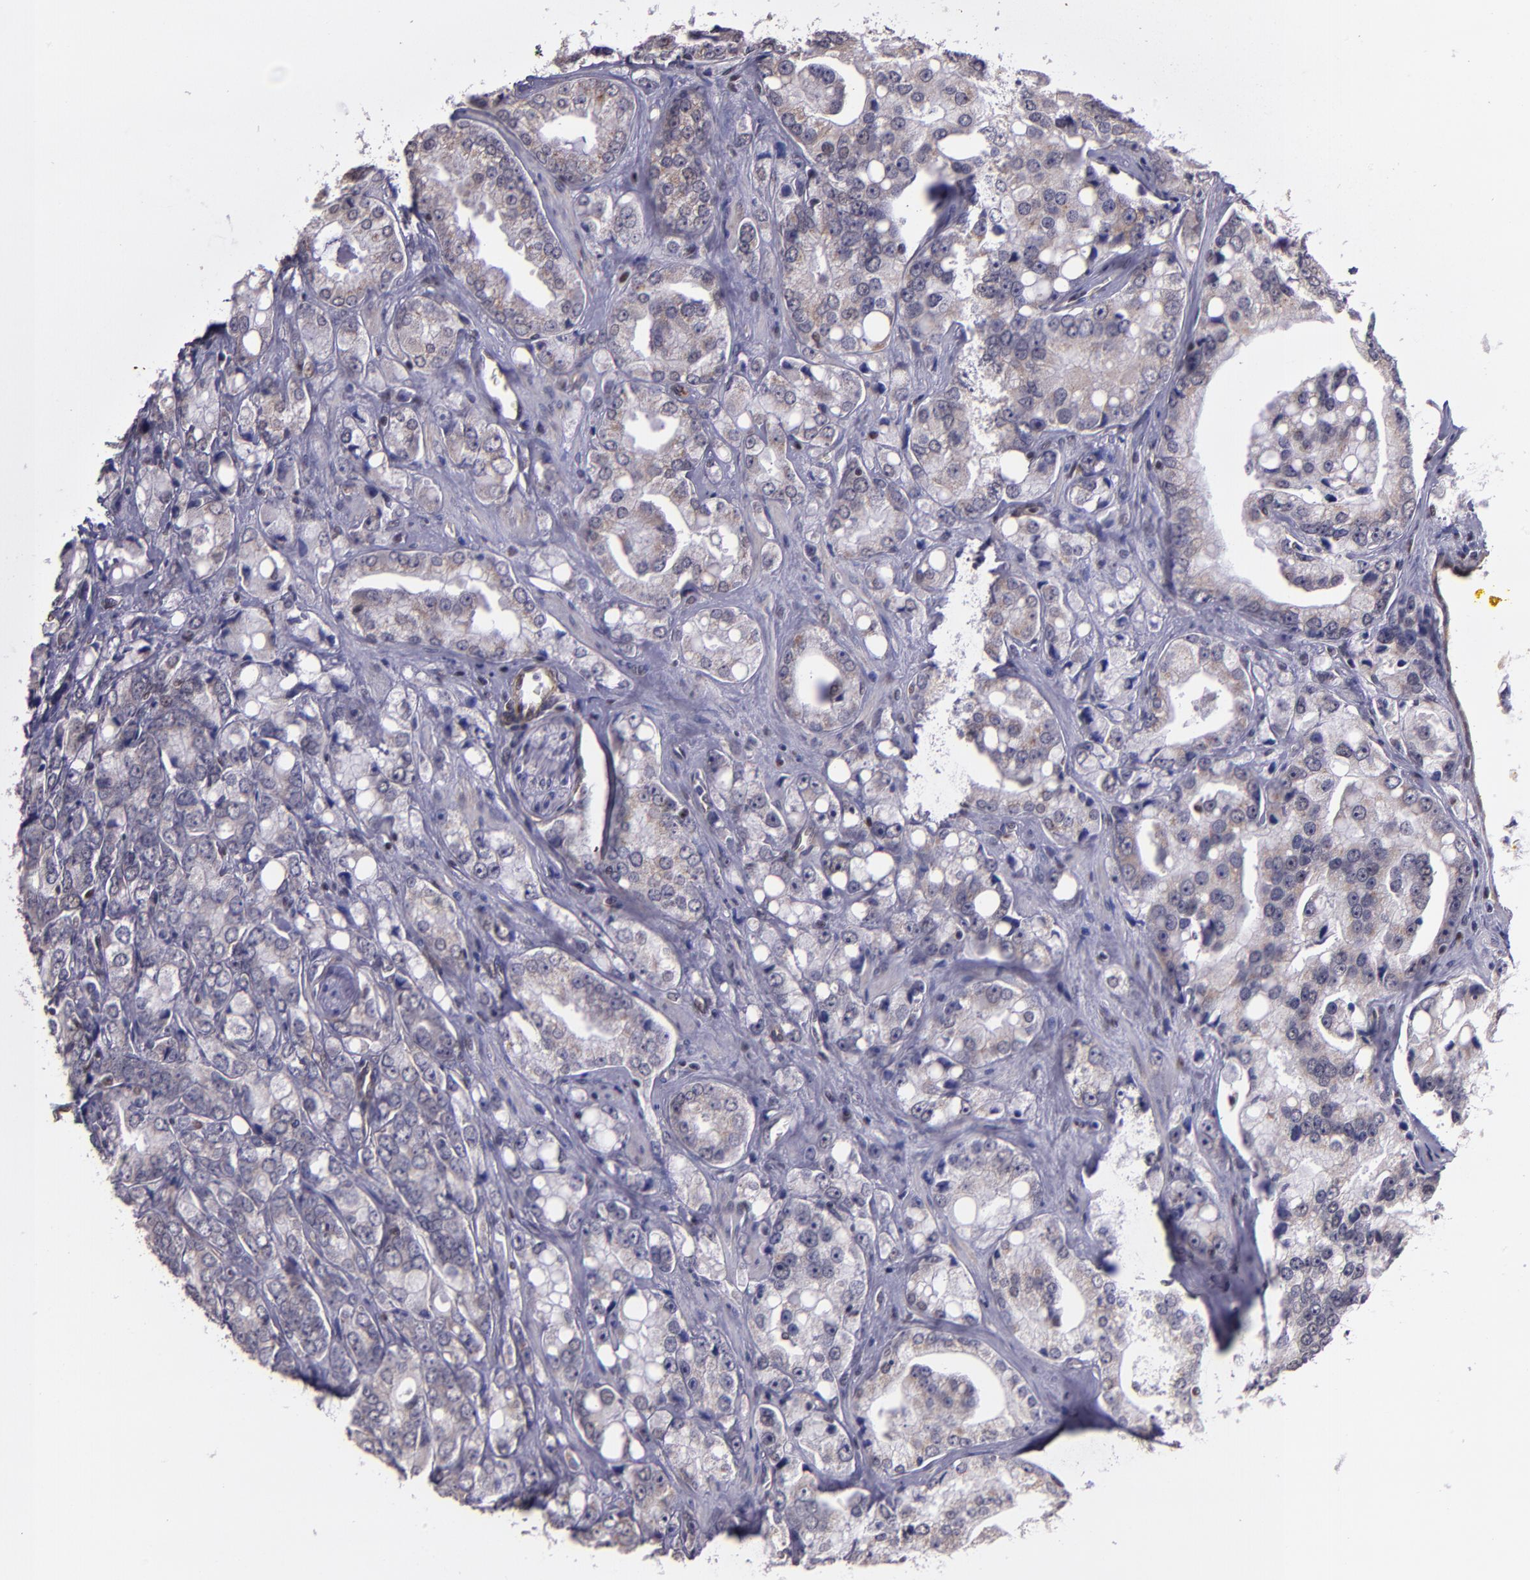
{"staining": {"intensity": "weak", "quantity": "<25%", "location": "cytoplasmic/membranous"}, "tissue": "prostate cancer", "cell_type": "Tumor cells", "image_type": "cancer", "snomed": [{"axis": "morphology", "description": "Adenocarcinoma, High grade"}, {"axis": "topography", "description": "Prostate"}], "caption": "Histopathology image shows no significant protein positivity in tumor cells of high-grade adenocarcinoma (prostate).", "gene": "ELF1", "patient": {"sex": "male", "age": 67}}